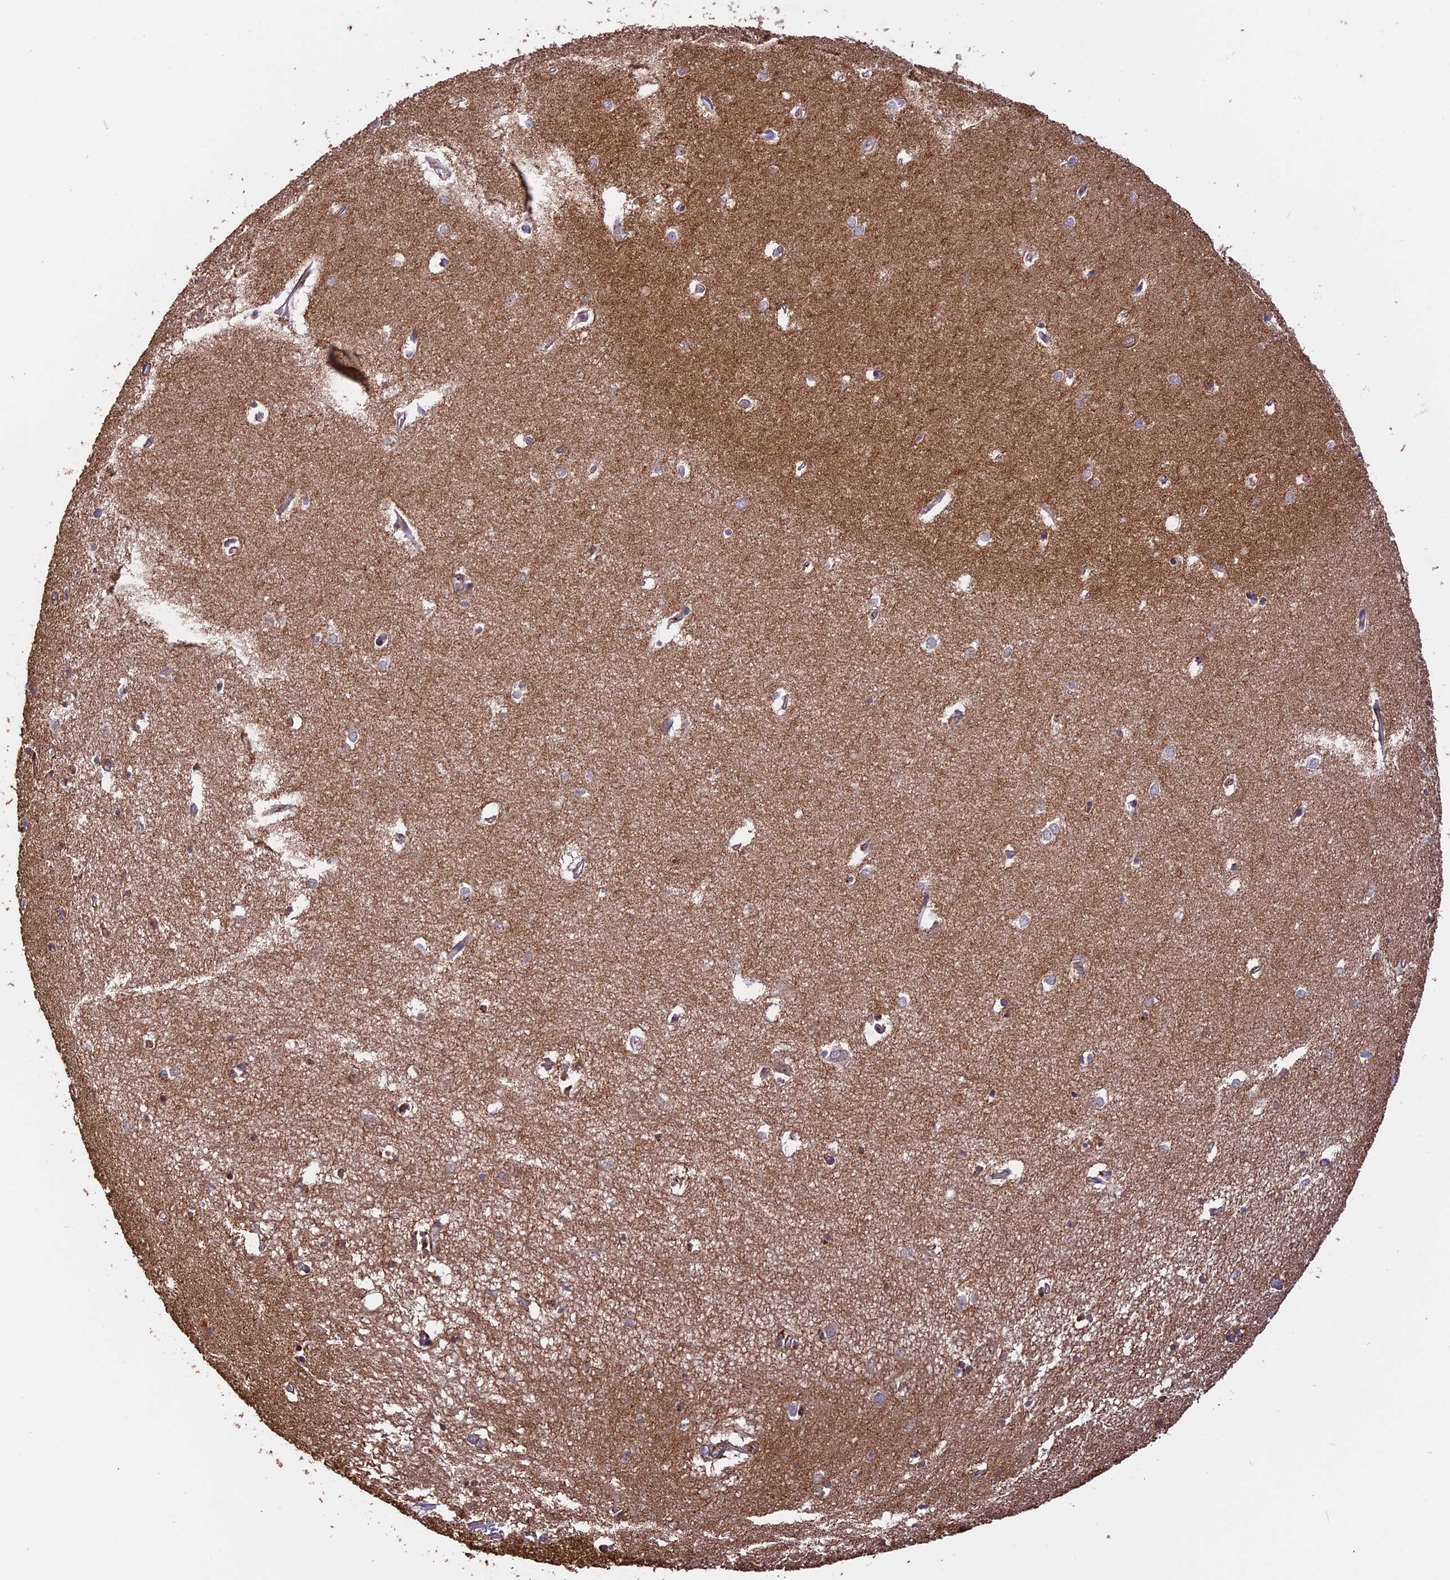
{"staining": {"intensity": "weak", "quantity": "<25%", "location": "cytoplasmic/membranous"}, "tissue": "hippocampus", "cell_type": "Glial cells", "image_type": "normal", "snomed": [{"axis": "morphology", "description": "Normal tissue, NOS"}, {"axis": "topography", "description": "Hippocampus"}], "caption": "The photomicrograph displays no significant expression in glial cells of hippocampus.", "gene": "RASAL1", "patient": {"sex": "female", "age": 64}}